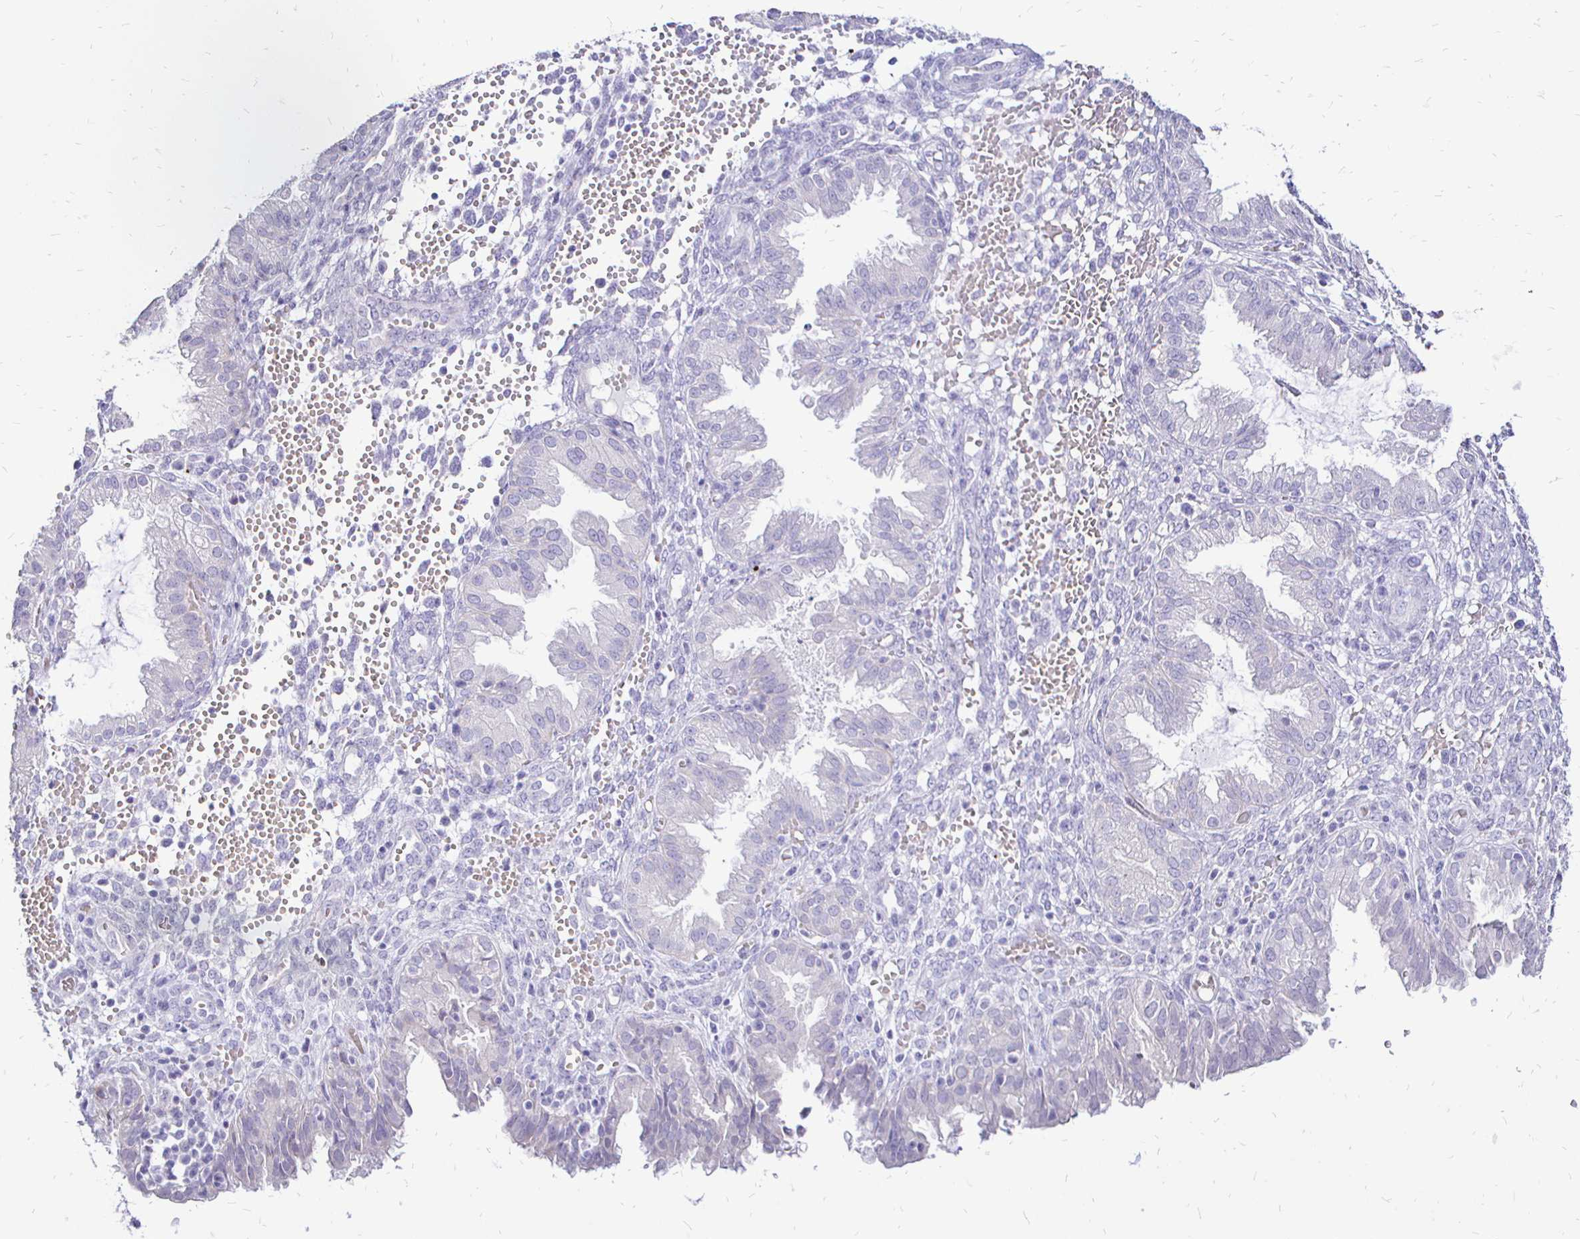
{"staining": {"intensity": "negative", "quantity": "none", "location": "none"}, "tissue": "endometrium", "cell_type": "Cells in endometrial stroma", "image_type": "normal", "snomed": [{"axis": "morphology", "description": "Normal tissue, NOS"}, {"axis": "topography", "description": "Endometrium"}], "caption": "A micrograph of endometrium stained for a protein demonstrates no brown staining in cells in endometrial stroma. (Brightfield microscopy of DAB IHC at high magnification).", "gene": "IRGC", "patient": {"sex": "female", "age": 33}}